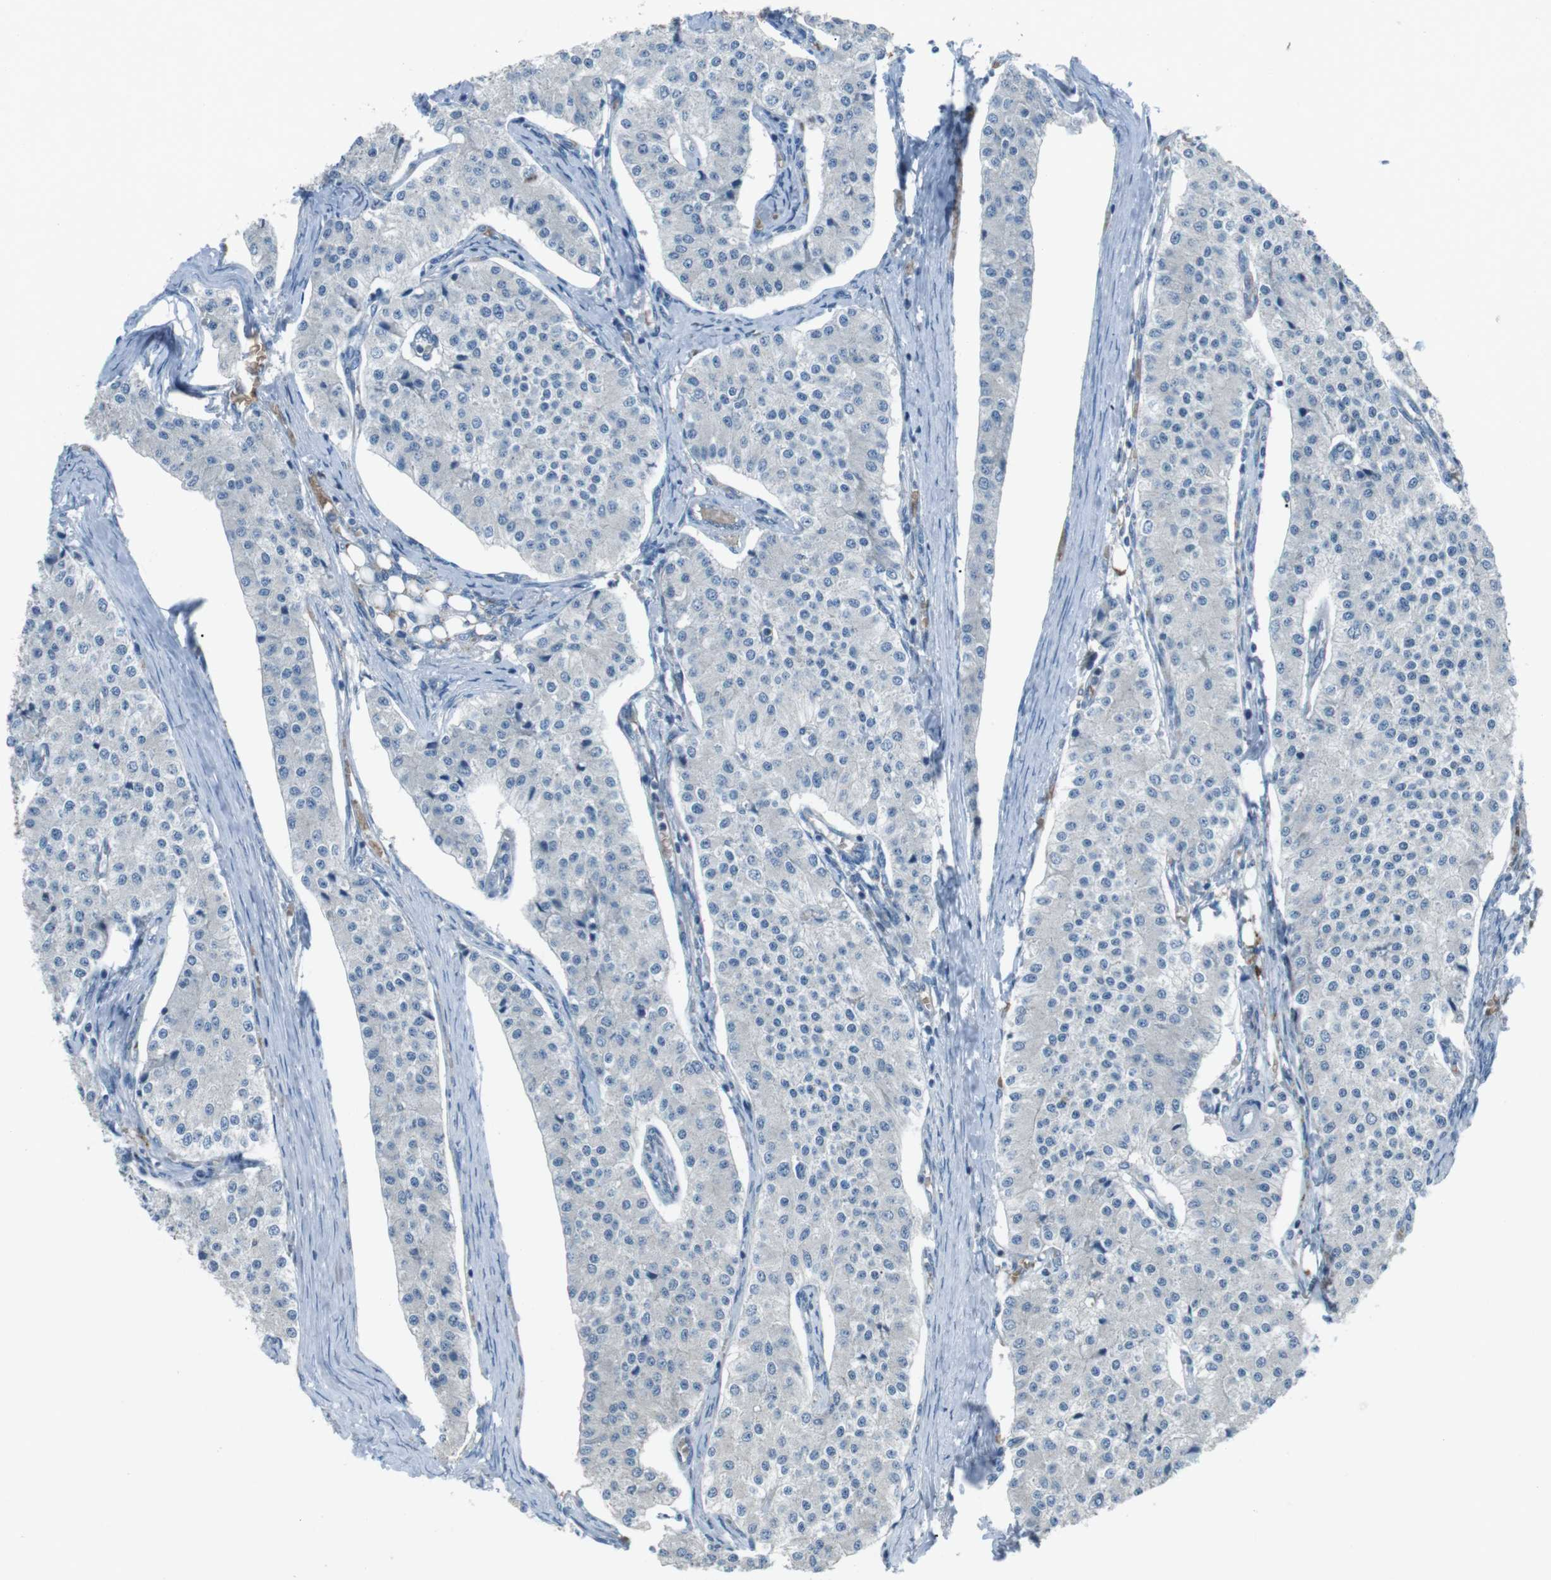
{"staining": {"intensity": "negative", "quantity": "none", "location": "none"}, "tissue": "carcinoid", "cell_type": "Tumor cells", "image_type": "cancer", "snomed": [{"axis": "morphology", "description": "Carcinoid, malignant, NOS"}, {"axis": "topography", "description": "Colon"}], "caption": "Immunohistochemistry photomicrograph of neoplastic tissue: carcinoid stained with DAB (3,3'-diaminobenzidine) shows no significant protein expression in tumor cells.", "gene": "SPTA1", "patient": {"sex": "female", "age": 52}}